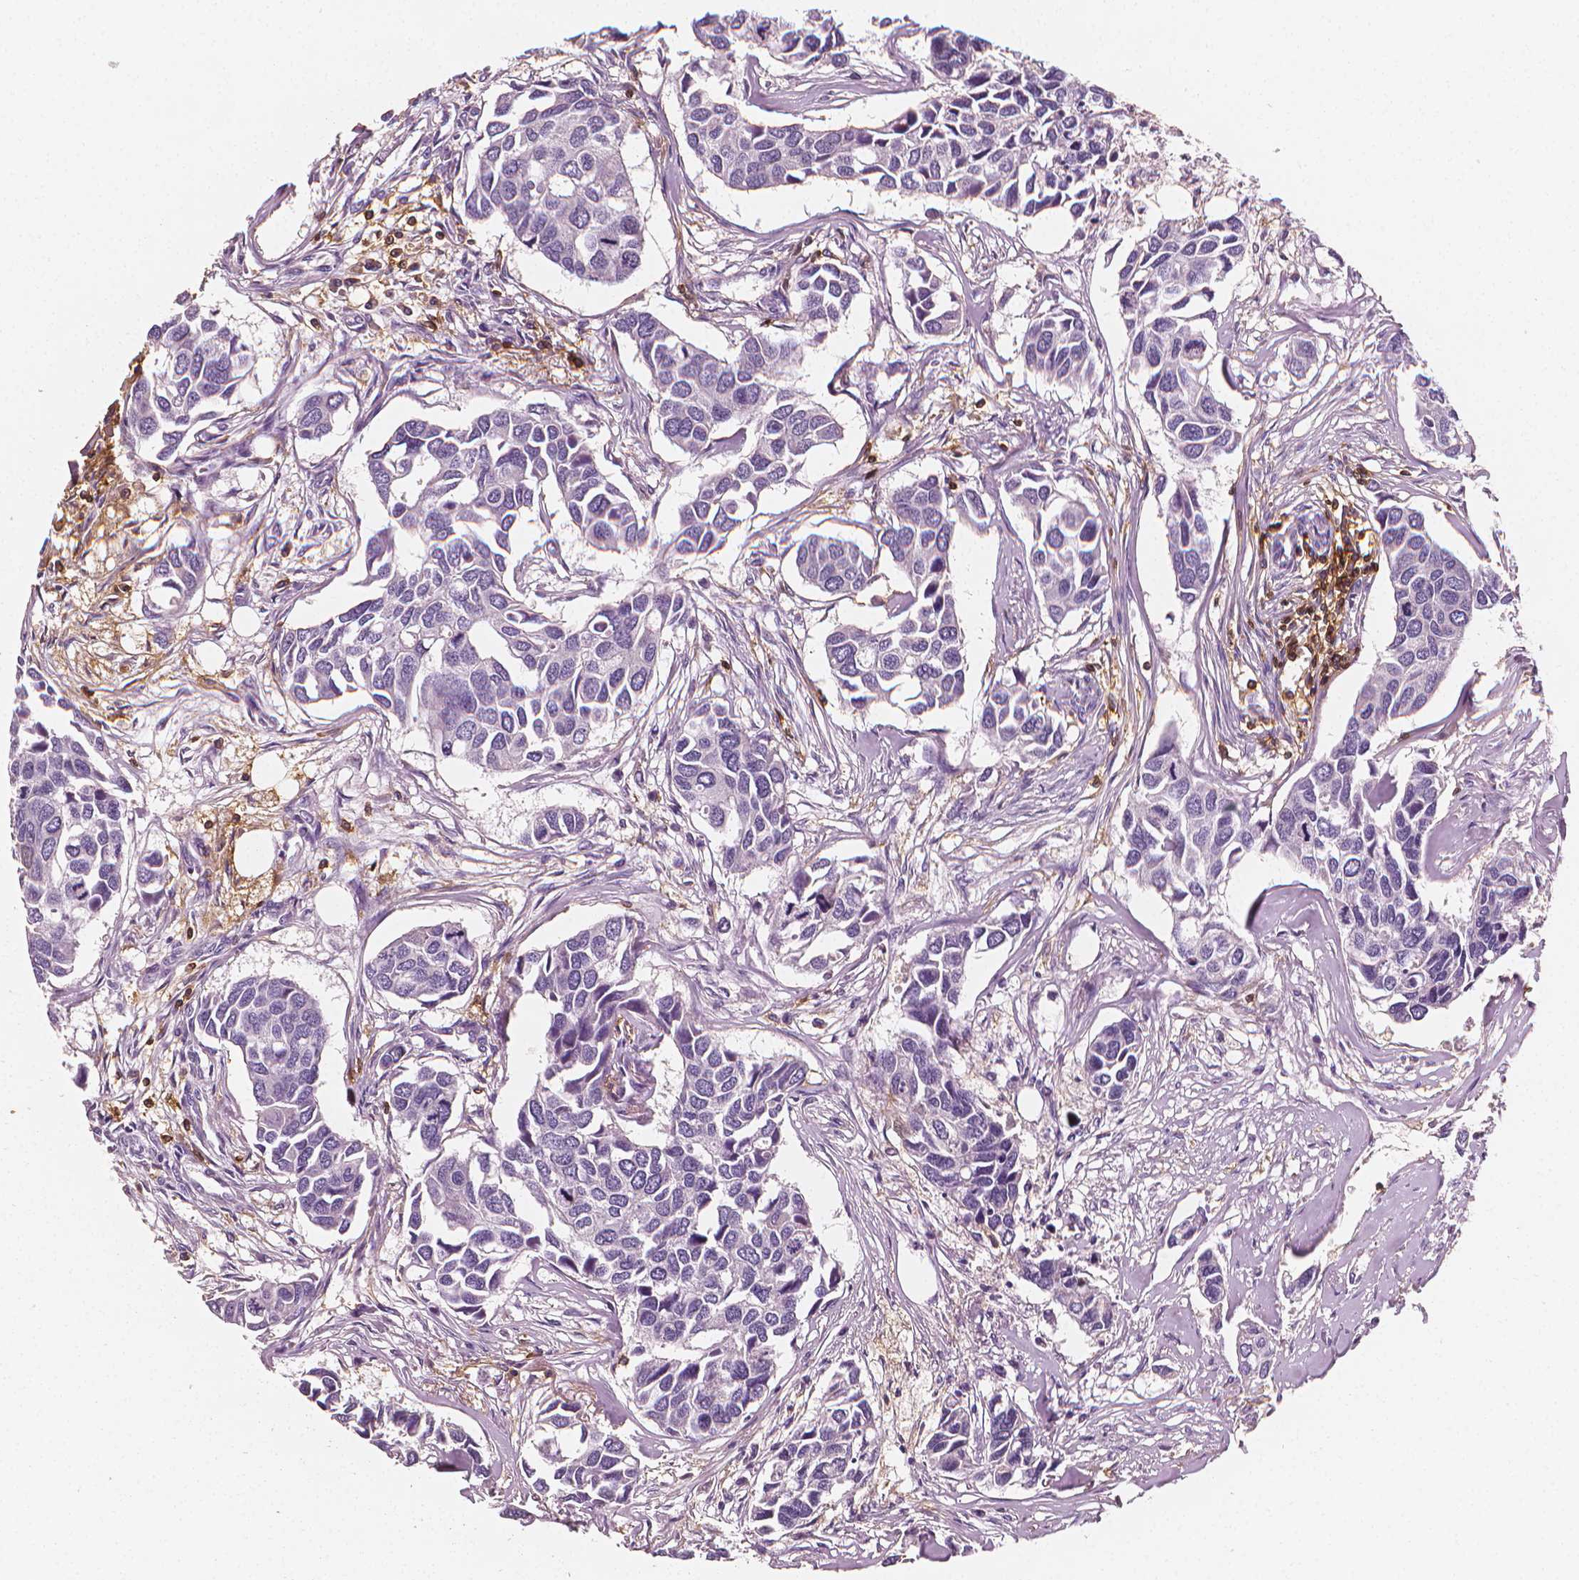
{"staining": {"intensity": "negative", "quantity": "none", "location": "none"}, "tissue": "breast cancer", "cell_type": "Tumor cells", "image_type": "cancer", "snomed": [{"axis": "morphology", "description": "Duct carcinoma"}, {"axis": "topography", "description": "Breast"}], "caption": "An immunohistochemistry image of breast cancer (intraductal carcinoma) is shown. There is no staining in tumor cells of breast cancer (intraductal carcinoma).", "gene": "PTPRC", "patient": {"sex": "female", "age": 83}}